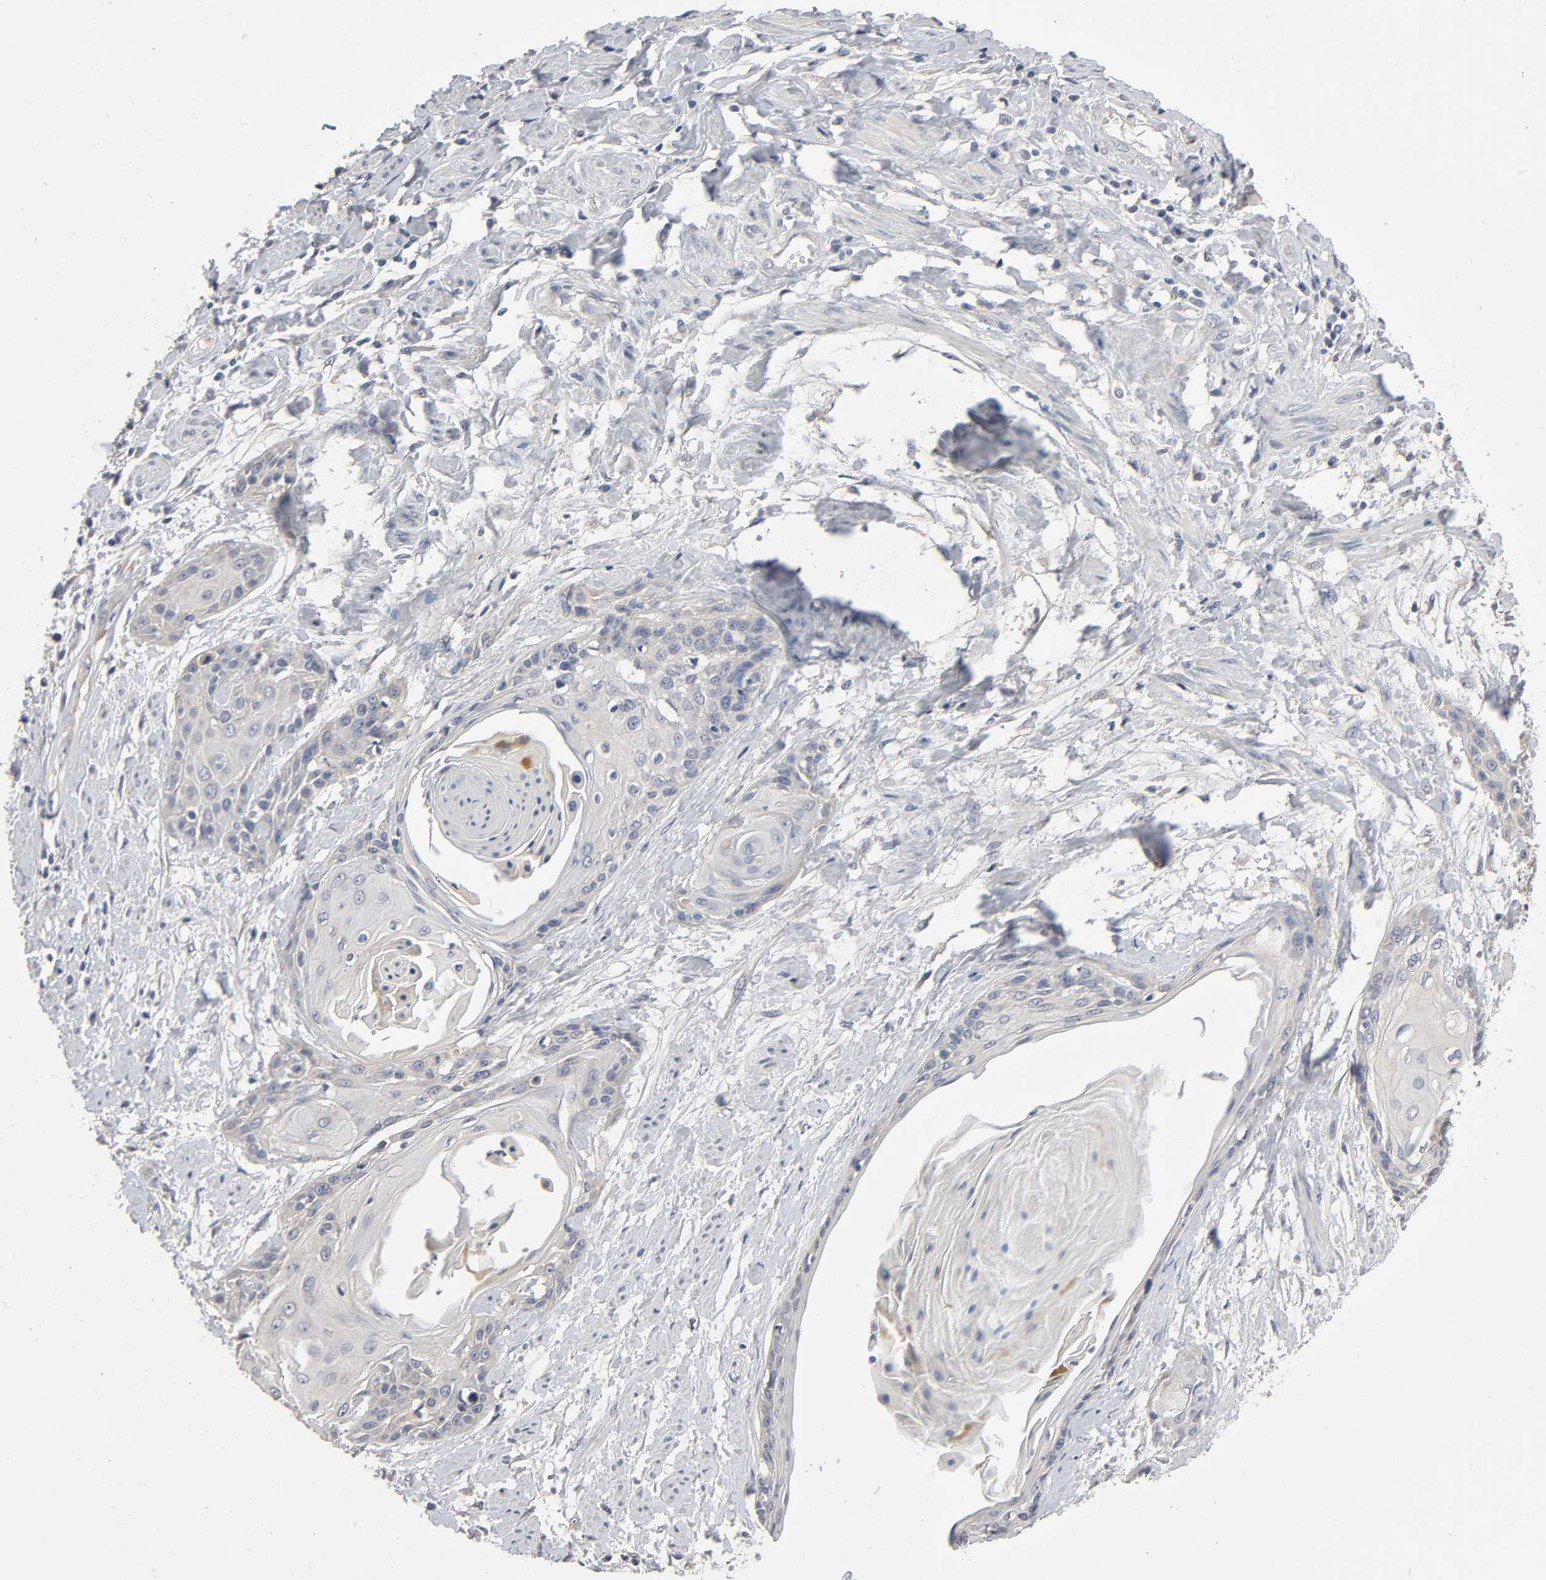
{"staining": {"intensity": "negative", "quantity": "none", "location": "none"}, "tissue": "cervical cancer", "cell_type": "Tumor cells", "image_type": "cancer", "snomed": [{"axis": "morphology", "description": "Squamous cell carcinoma, NOS"}, {"axis": "topography", "description": "Cervix"}], "caption": "This image is of cervical cancer stained with immunohistochemistry to label a protein in brown with the nuclei are counter-stained blue. There is no staining in tumor cells.", "gene": "SLC10A2", "patient": {"sex": "female", "age": 57}}